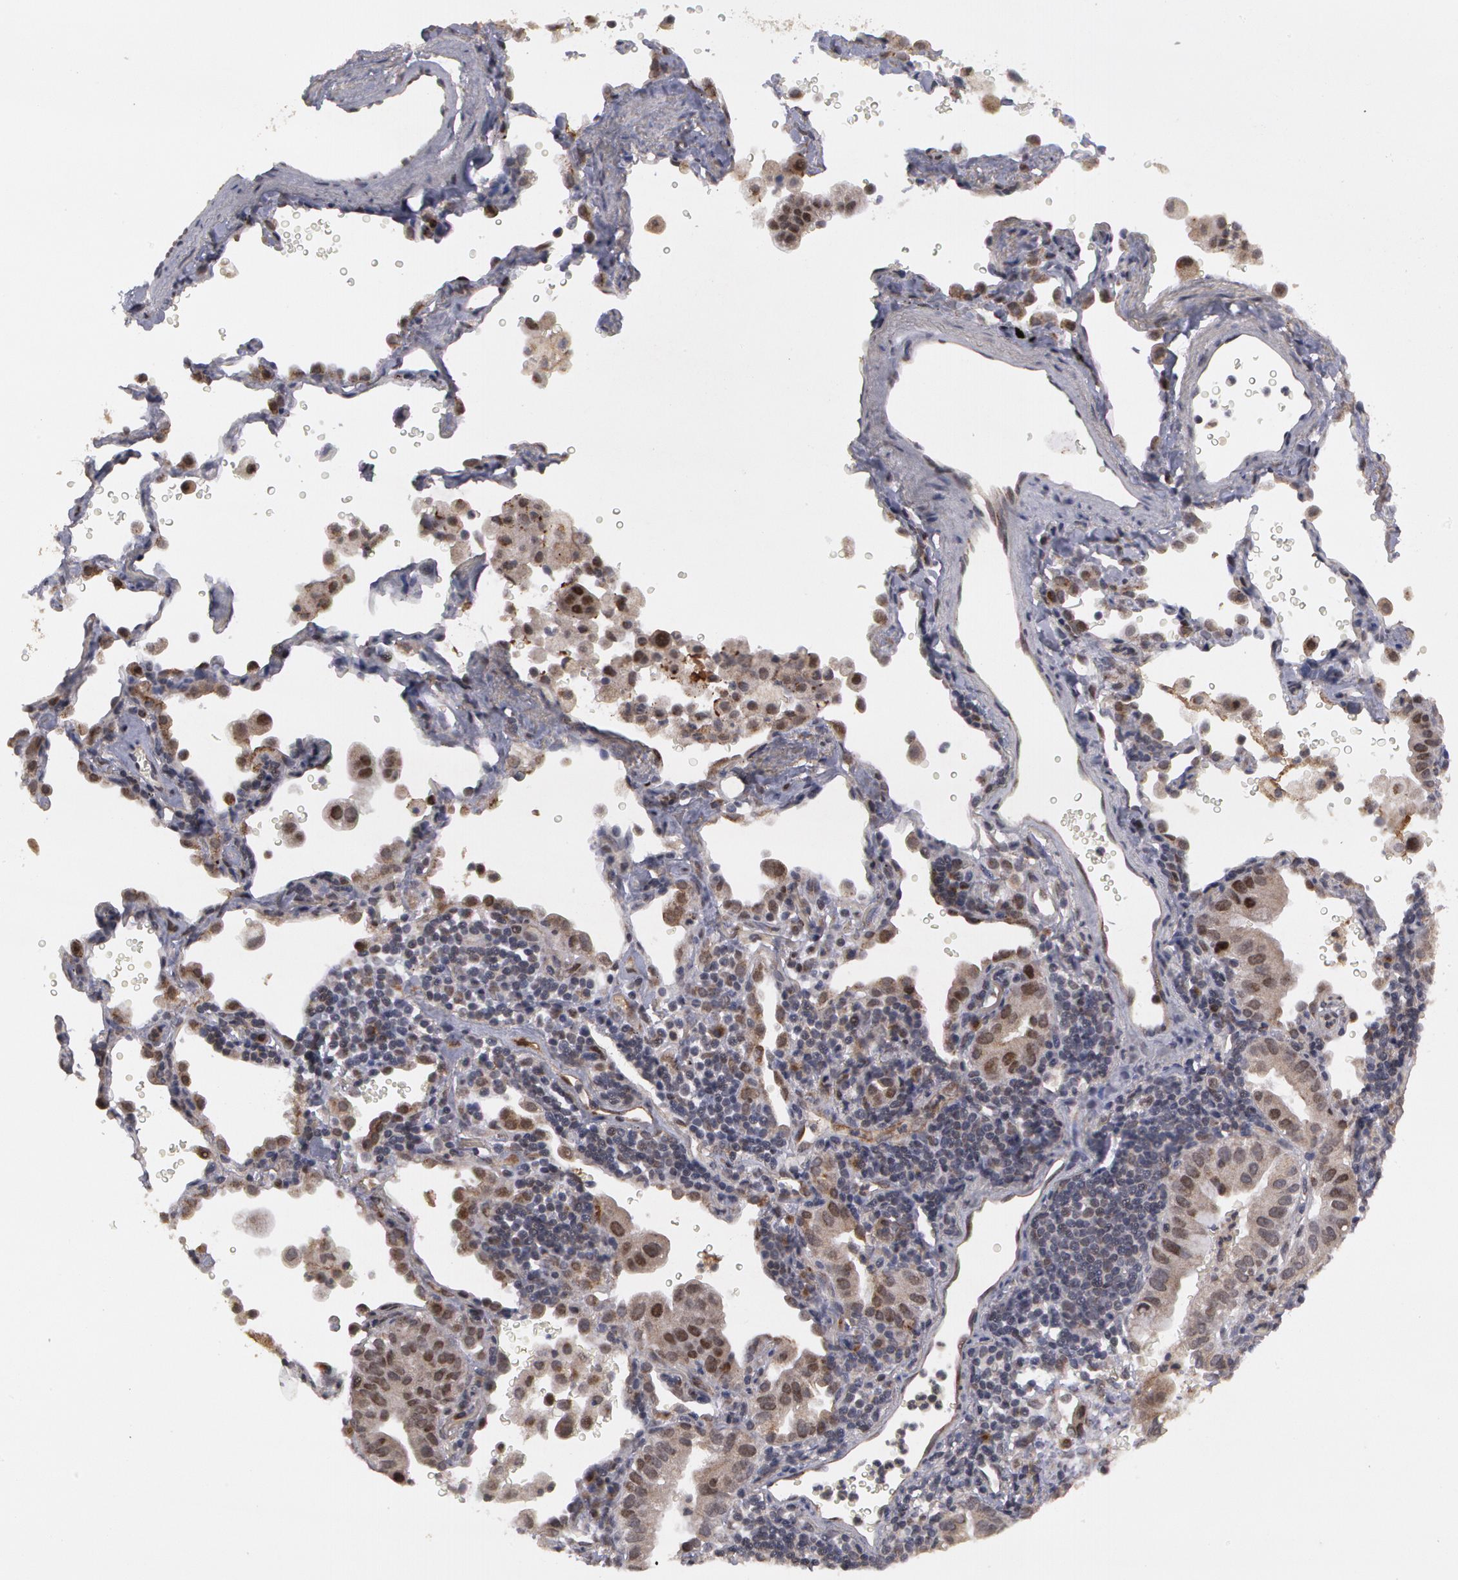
{"staining": {"intensity": "negative", "quantity": "none", "location": "none"}, "tissue": "lung cancer", "cell_type": "Tumor cells", "image_type": "cancer", "snomed": [{"axis": "morphology", "description": "Adenocarcinoma, NOS"}, {"axis": "topography", "description": "Lung"}], "caption": "Protein analysis of lung adenocarcinoma exhibits no significant expression in tumor cells.", "gene": "STX5", "patient": {"sex": "female", "age": 50}}